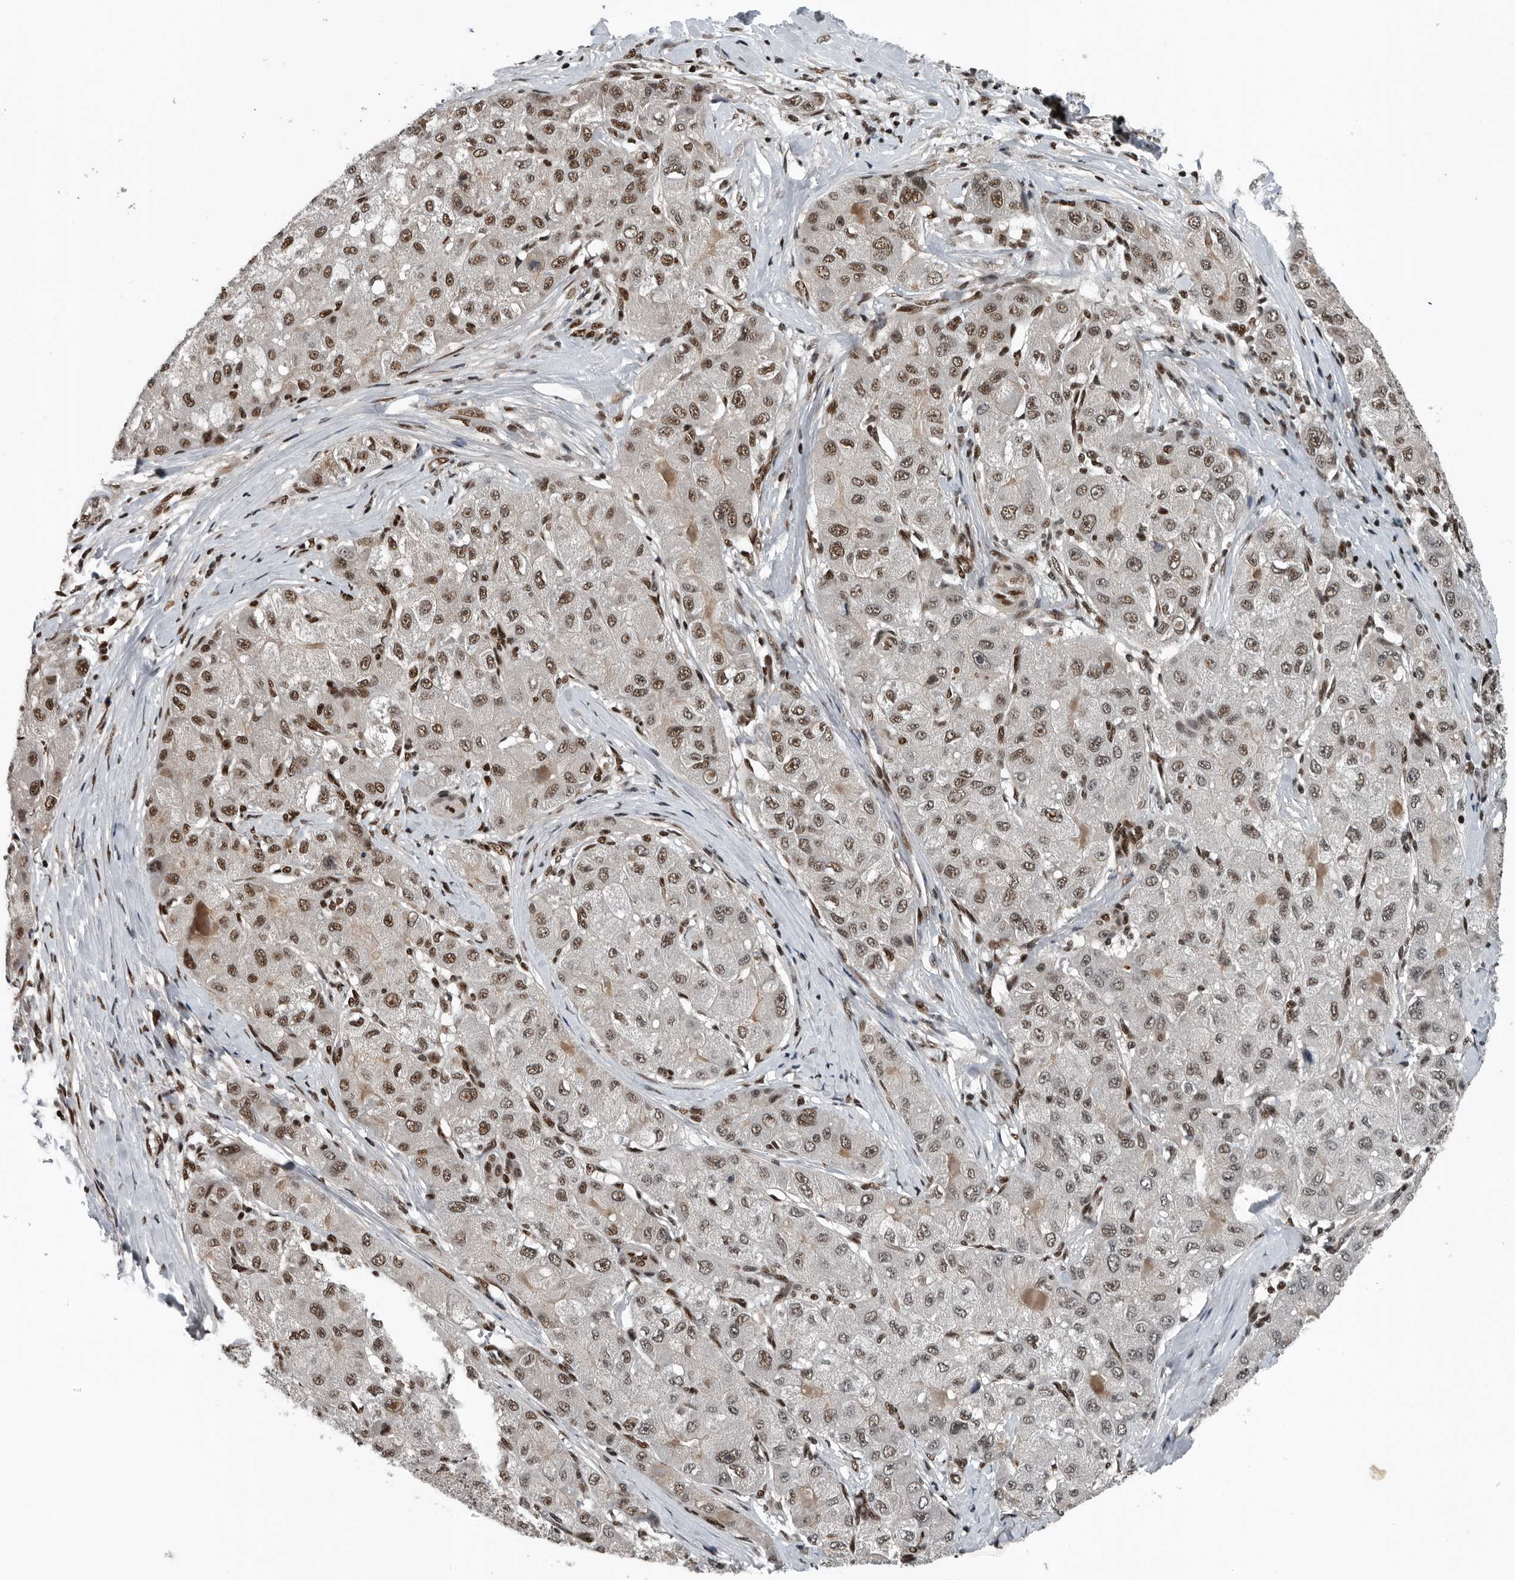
{"staining": {"intensity": "moderate", "quantity": ">75%", "location": "nuclear"}, "tissue": "liver cancer", "cell_type": "Tumor cells", "image_type": "cancer", "snomed": [{"axis": "morphology", "description": "Carcinoma, Hepatocellular, NOS"}, {"axis": "topography", "description": "Liver"}], "caption": "Immunohistochemical staining of human liver cancer reveals medium levels of moderate nuclear protein expression in about >75% of tumor cells.", "gene": "SENP7", "patient": {"sex": "male", "age": 80}}